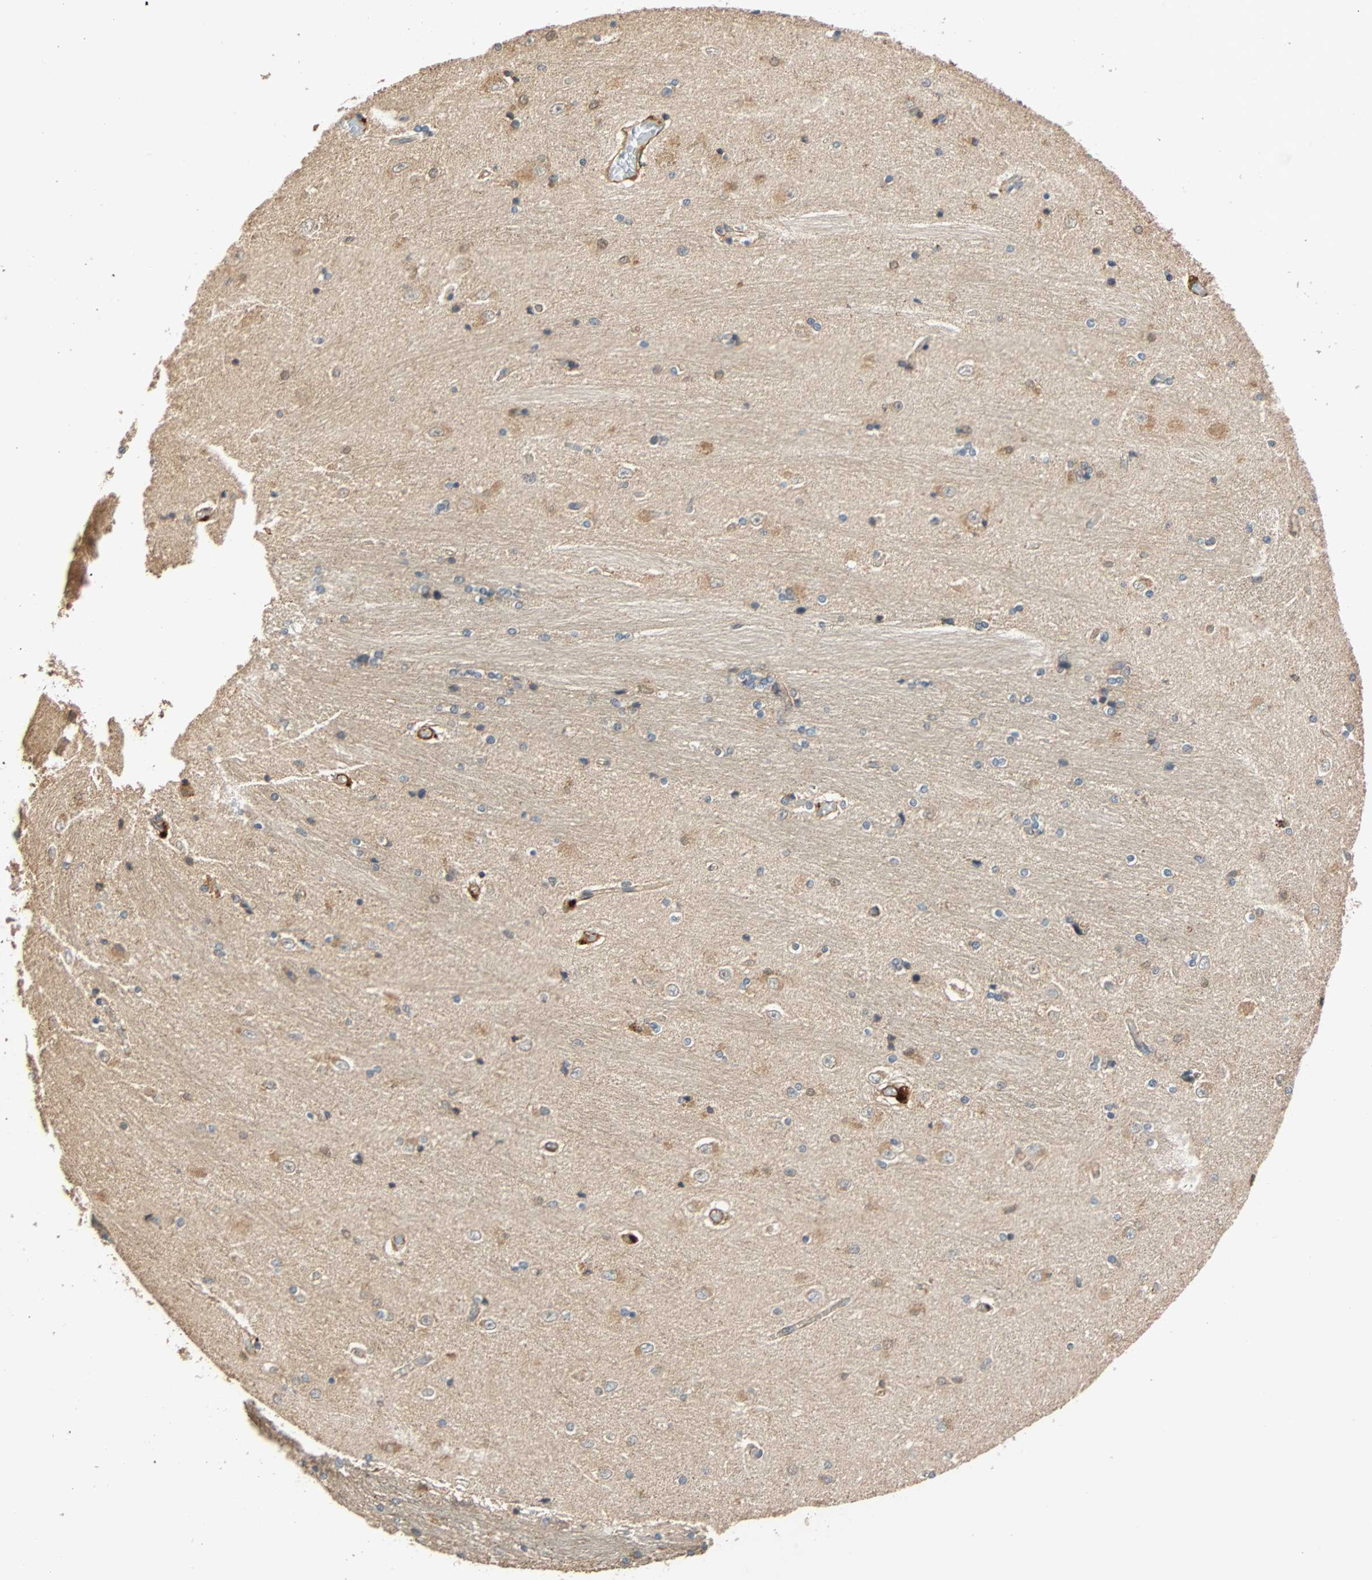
{"staining": {"intensity": "weak", "quantity": "<25%", "location": "cytoplasmic/membranous"}, "tissue": "hippocampus", "cell_type": "Glial cells", "image_type": "normal", "snomed": [{"axis": "morphology", "description": "Normal tissue, NOS"}, {"axis": "topography", "description": "Hippocampus"}], "caption": "This histopathology image is of unremarkable hippocampus stained with immunohistochemistry (IHC) to label a protein in brown with the nuclei are counter-stained blue. There is no positivity in glial cells. (DAB (3,3'-diaminobenzidine) IHC, high magnification).", "gene": "QSER1", "patient": {"sex": "female", "age": 54}}